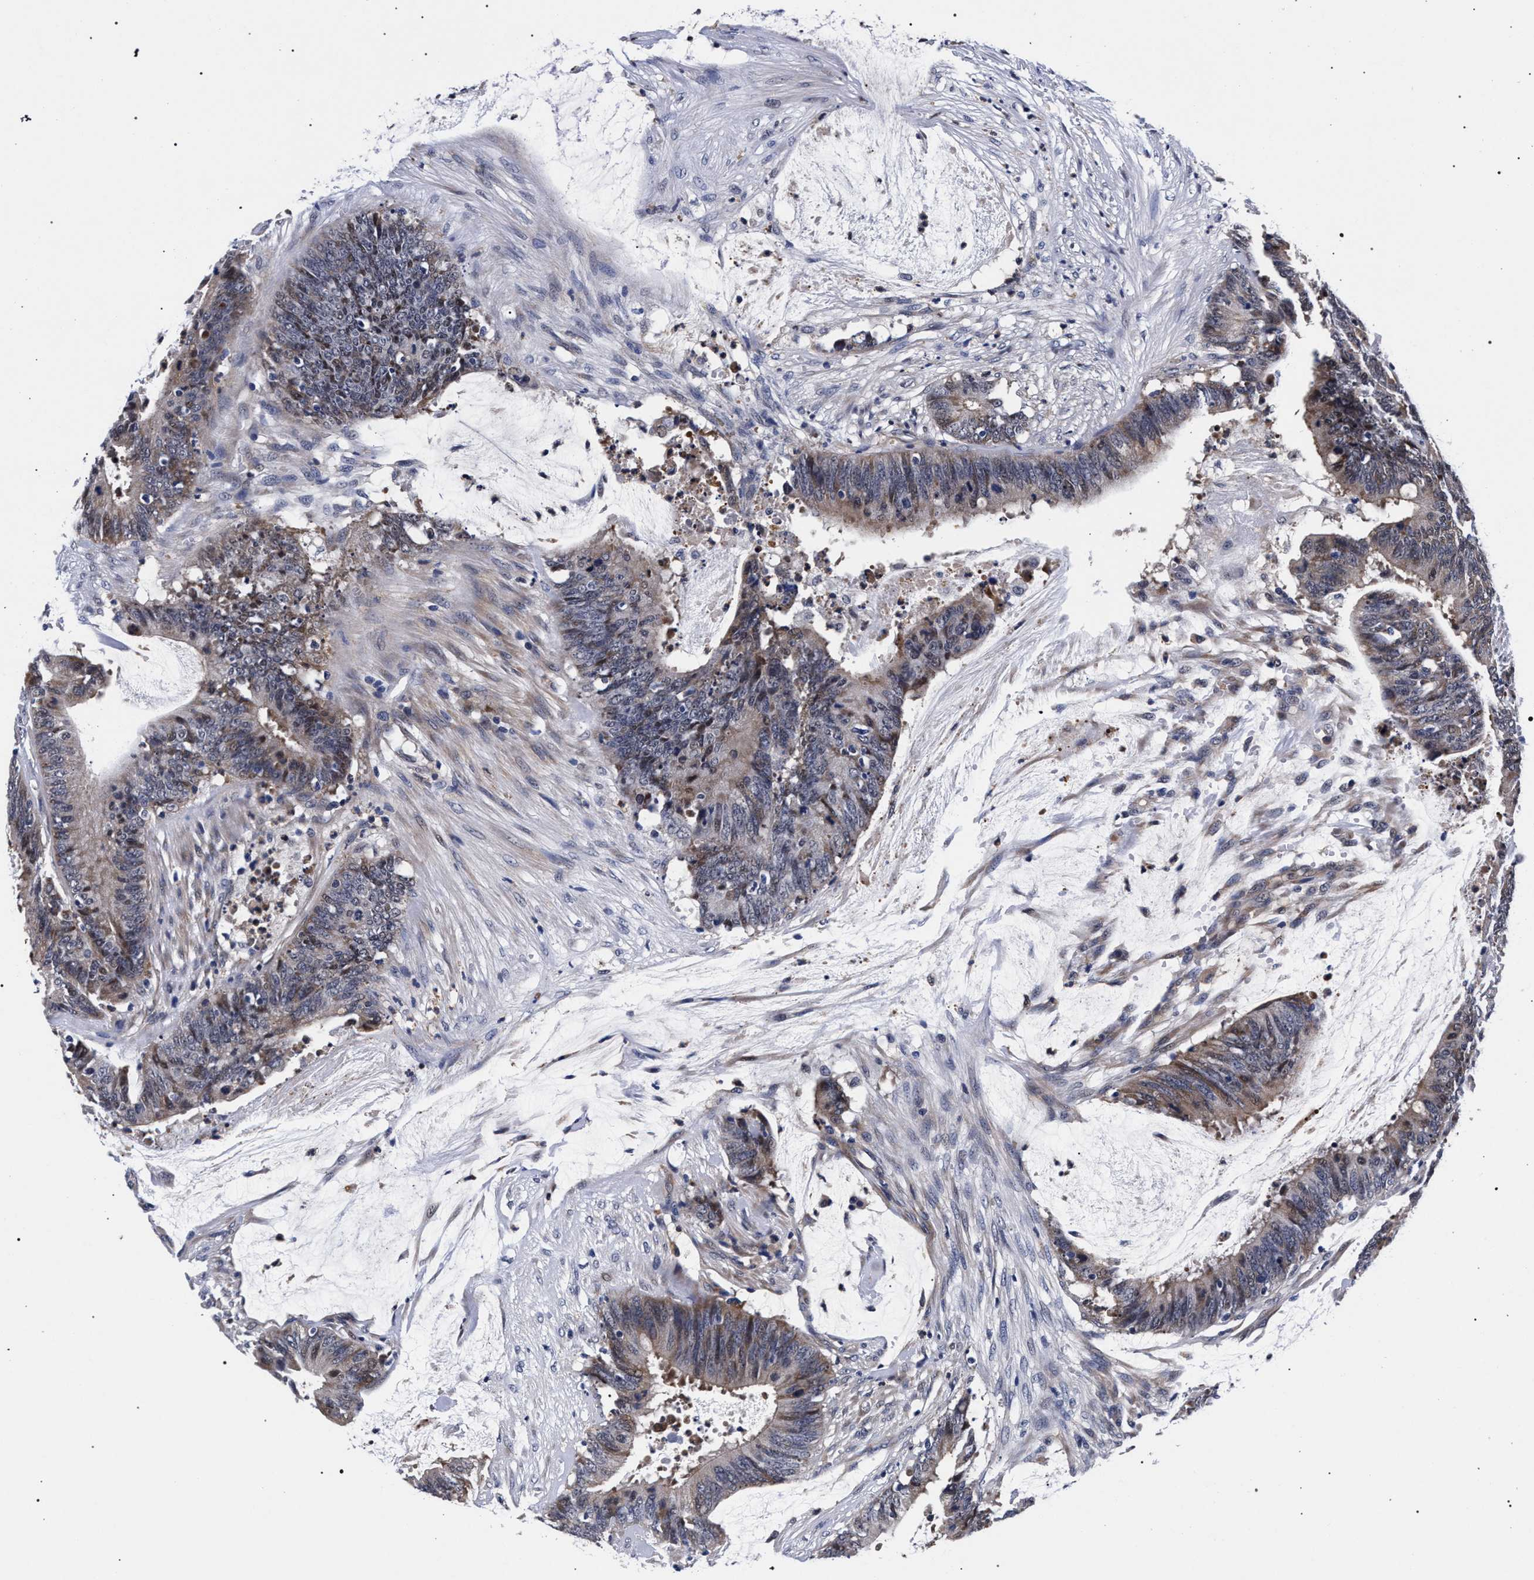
{"staining": {"intensity": "weak", "quantity": ">75%", "location": "cytoplasmic/membranous,nuclear"}, "tissue": "colorectal cancer", "cell_type": "Tumor cells", "image_type": "cancer", "snomed": [{"axis": "morphology", "description": "Adenocarcinoma, NOS"}, {"axis": "topography", "description": "Rectum"}], "caption": "Weak cytoplasmic/membranous and nuclear protein positivity is appreciated in approximately >75% of tumor cells in adenocarcinoma (colorectal). Using DAB (3,3'-diaminobenzidine) (brown) and hematoxylin (blue) stains, captured at high magnification using brightfield microscopy.", "gene": "ZNF462", "patient": {"sex": "female", "age": 66}}